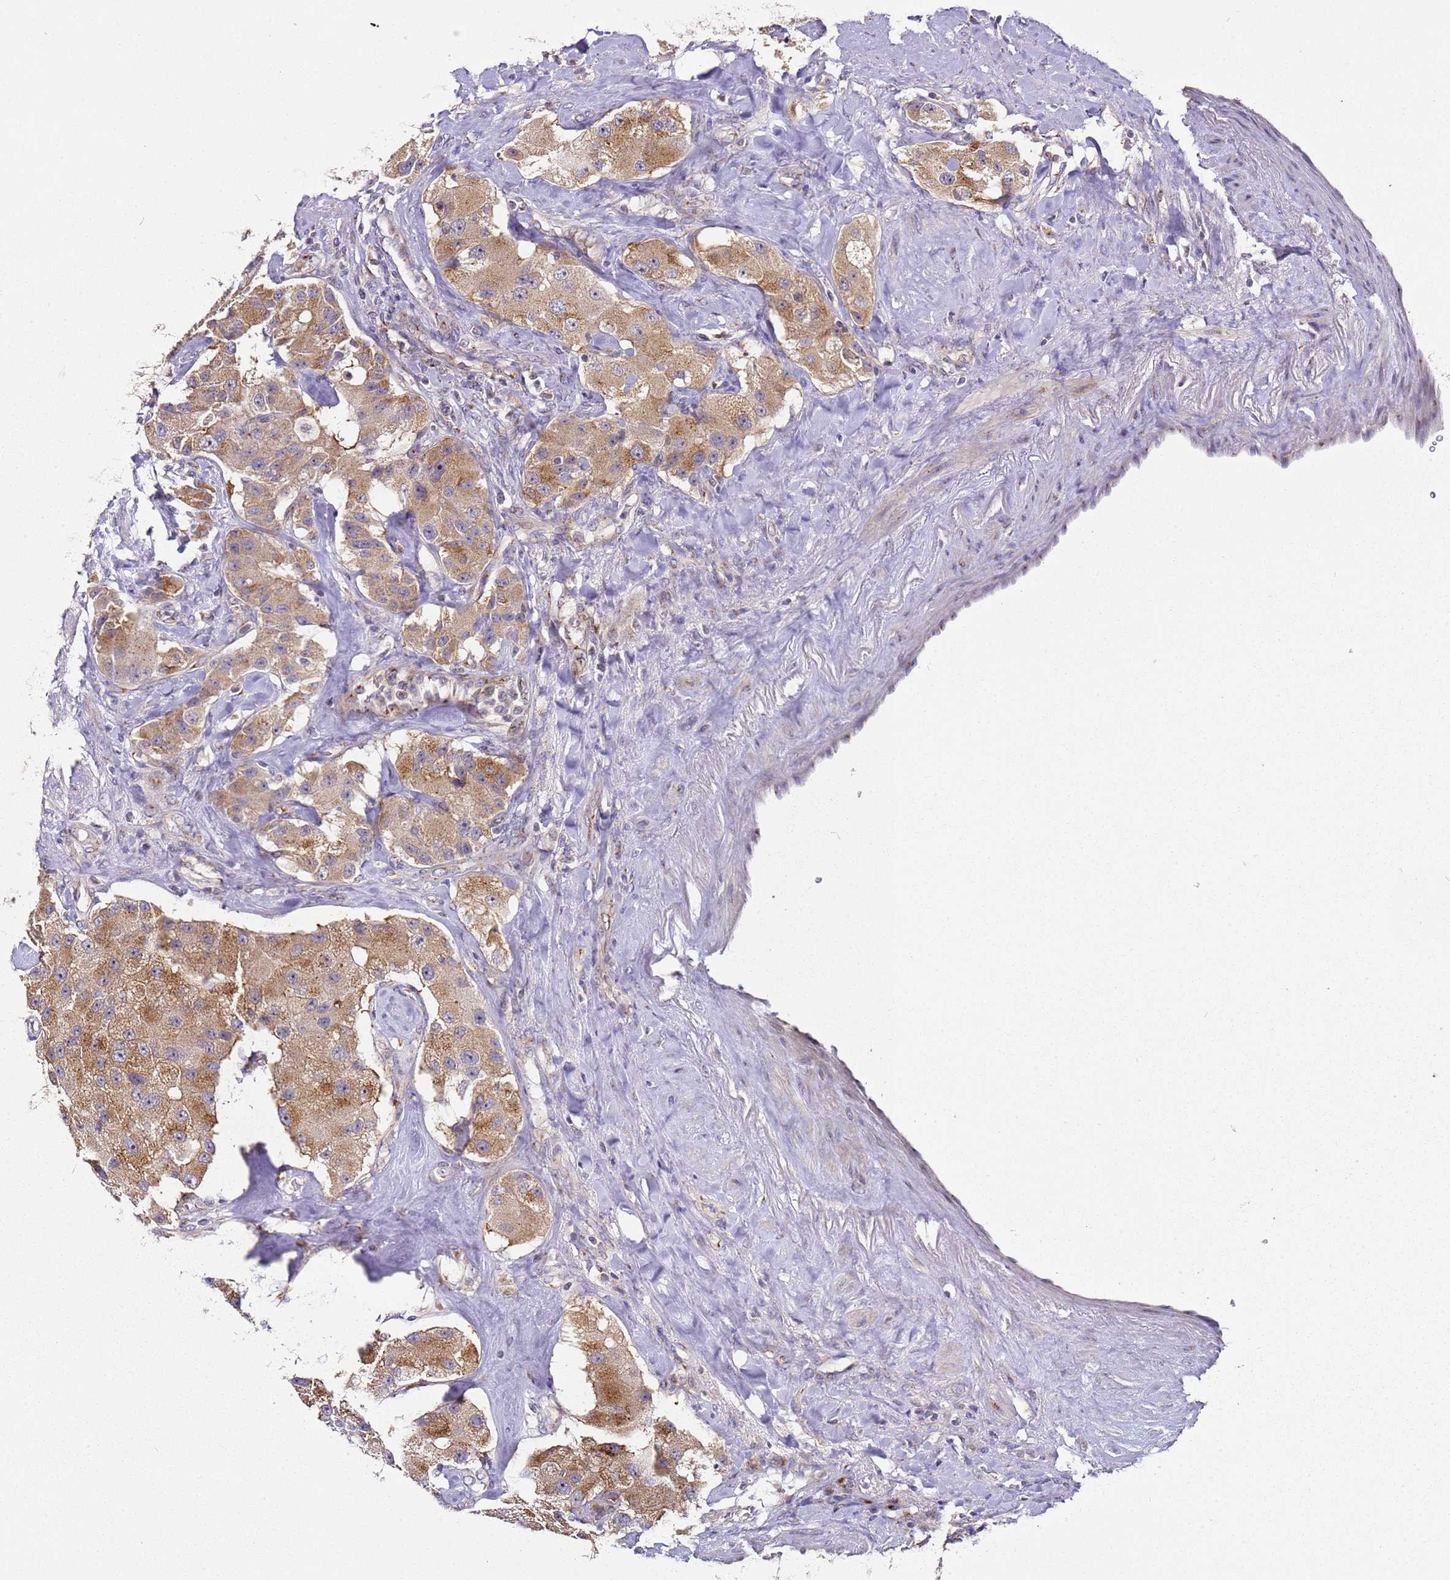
{"staining": {"intensity": "moderate", "quantity": ">75%", "location": "cytoplasmic/membranous"}, "tissue": "carcinoid", "cell_type": "Tumor cells", "image_type": "cancer", "snomed": [{"axis": "morphology", "description": "Carcinoid, malignant, NOS"}, {"axis": "topography", "description": "Pancreas"}], "caption": "Tumor cells display medium levels of moderate cytoplasmic/membranous staining in approximately >75% of cells in carcinoid. (Stains: DAB in brown, nuclei in blue, Microscopy: brightfield microscopy at high magnification).", "gene": "MRPL49", "patient": {"sex": "male", "age": 41}}